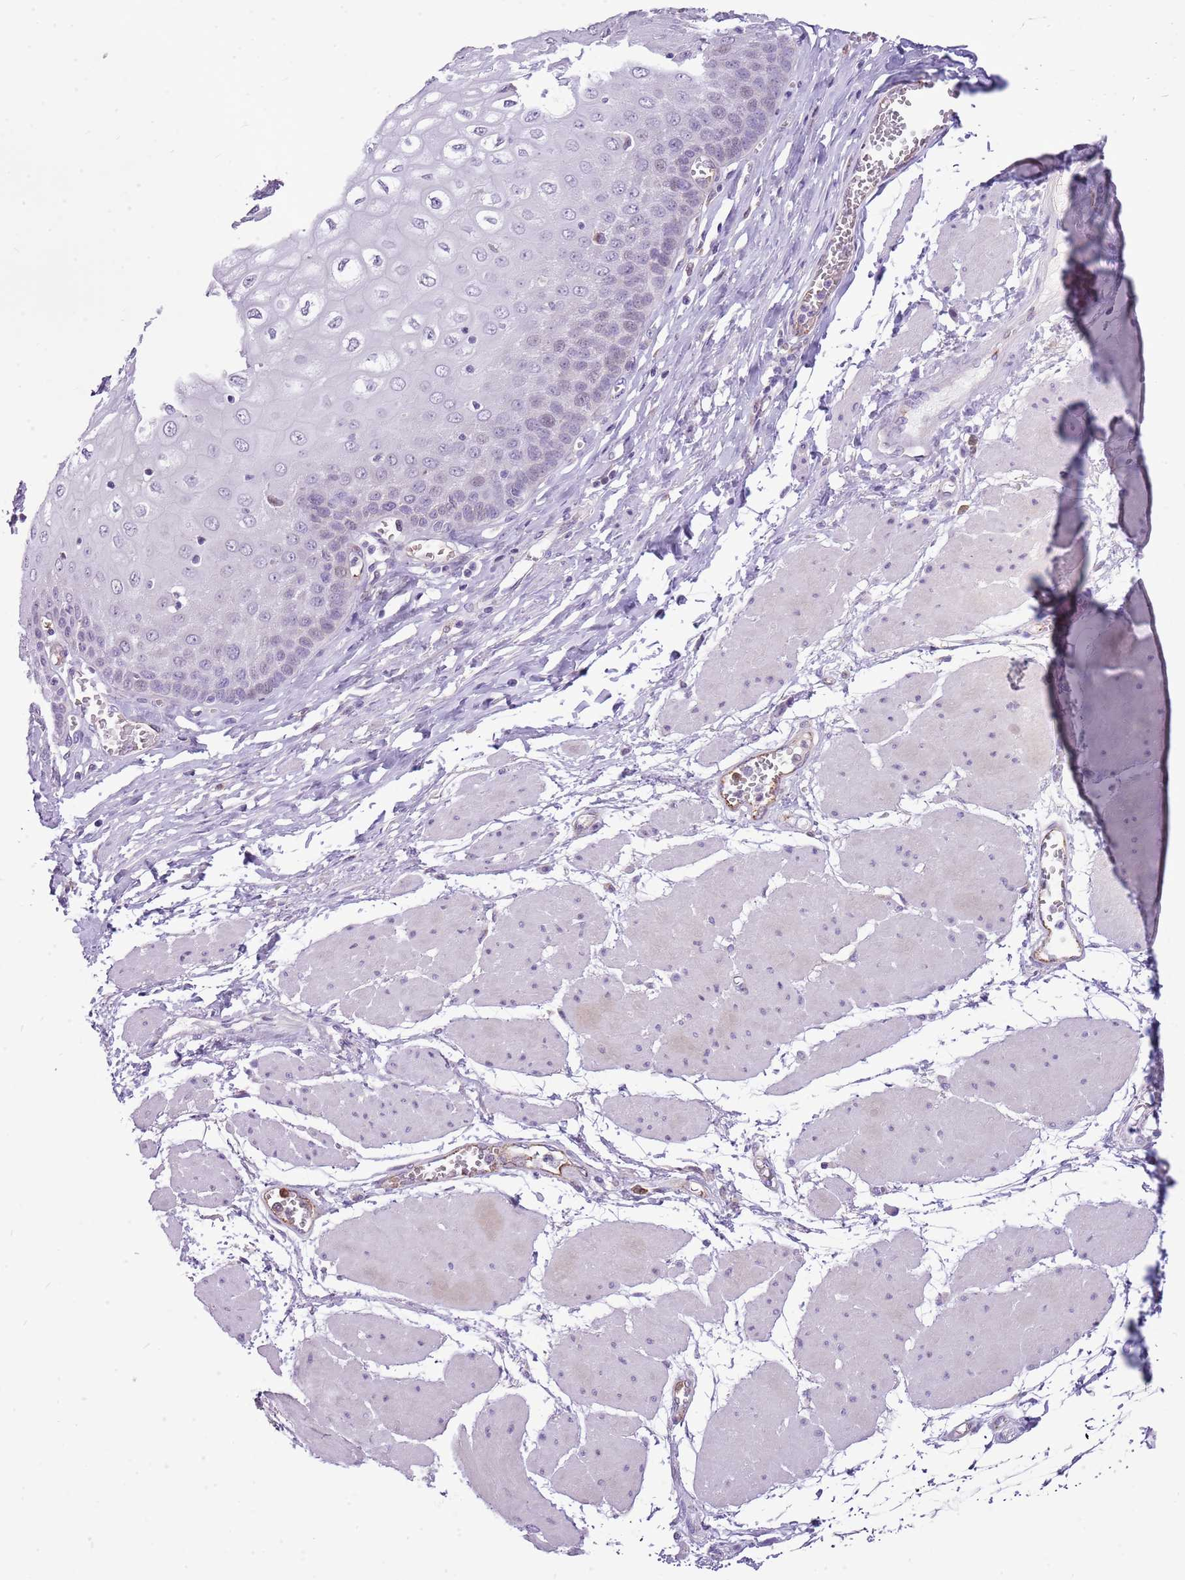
{"staining": {"intensity": "negative", "quantity": "none", "location": "none"}, "tissue": "esophagus", "cell_type": "Squamous epithelial cells", "image_type": "normal", "snomed": [{"axis": "morphology", "description": "Normal tissue, NOS"}, {"axis": "topography", "description": "Esophagus"}], "caption": "Protein analysis of benign esophagus shows no significant positivity in squamous epithelial cells. (DAB (3,3'-diaminobenzidine) immunohistochemistry (IHC) with hematoxylin counter stain).", "gene": "PCNX1", "patient": {"sex": "male", "age": 60}}